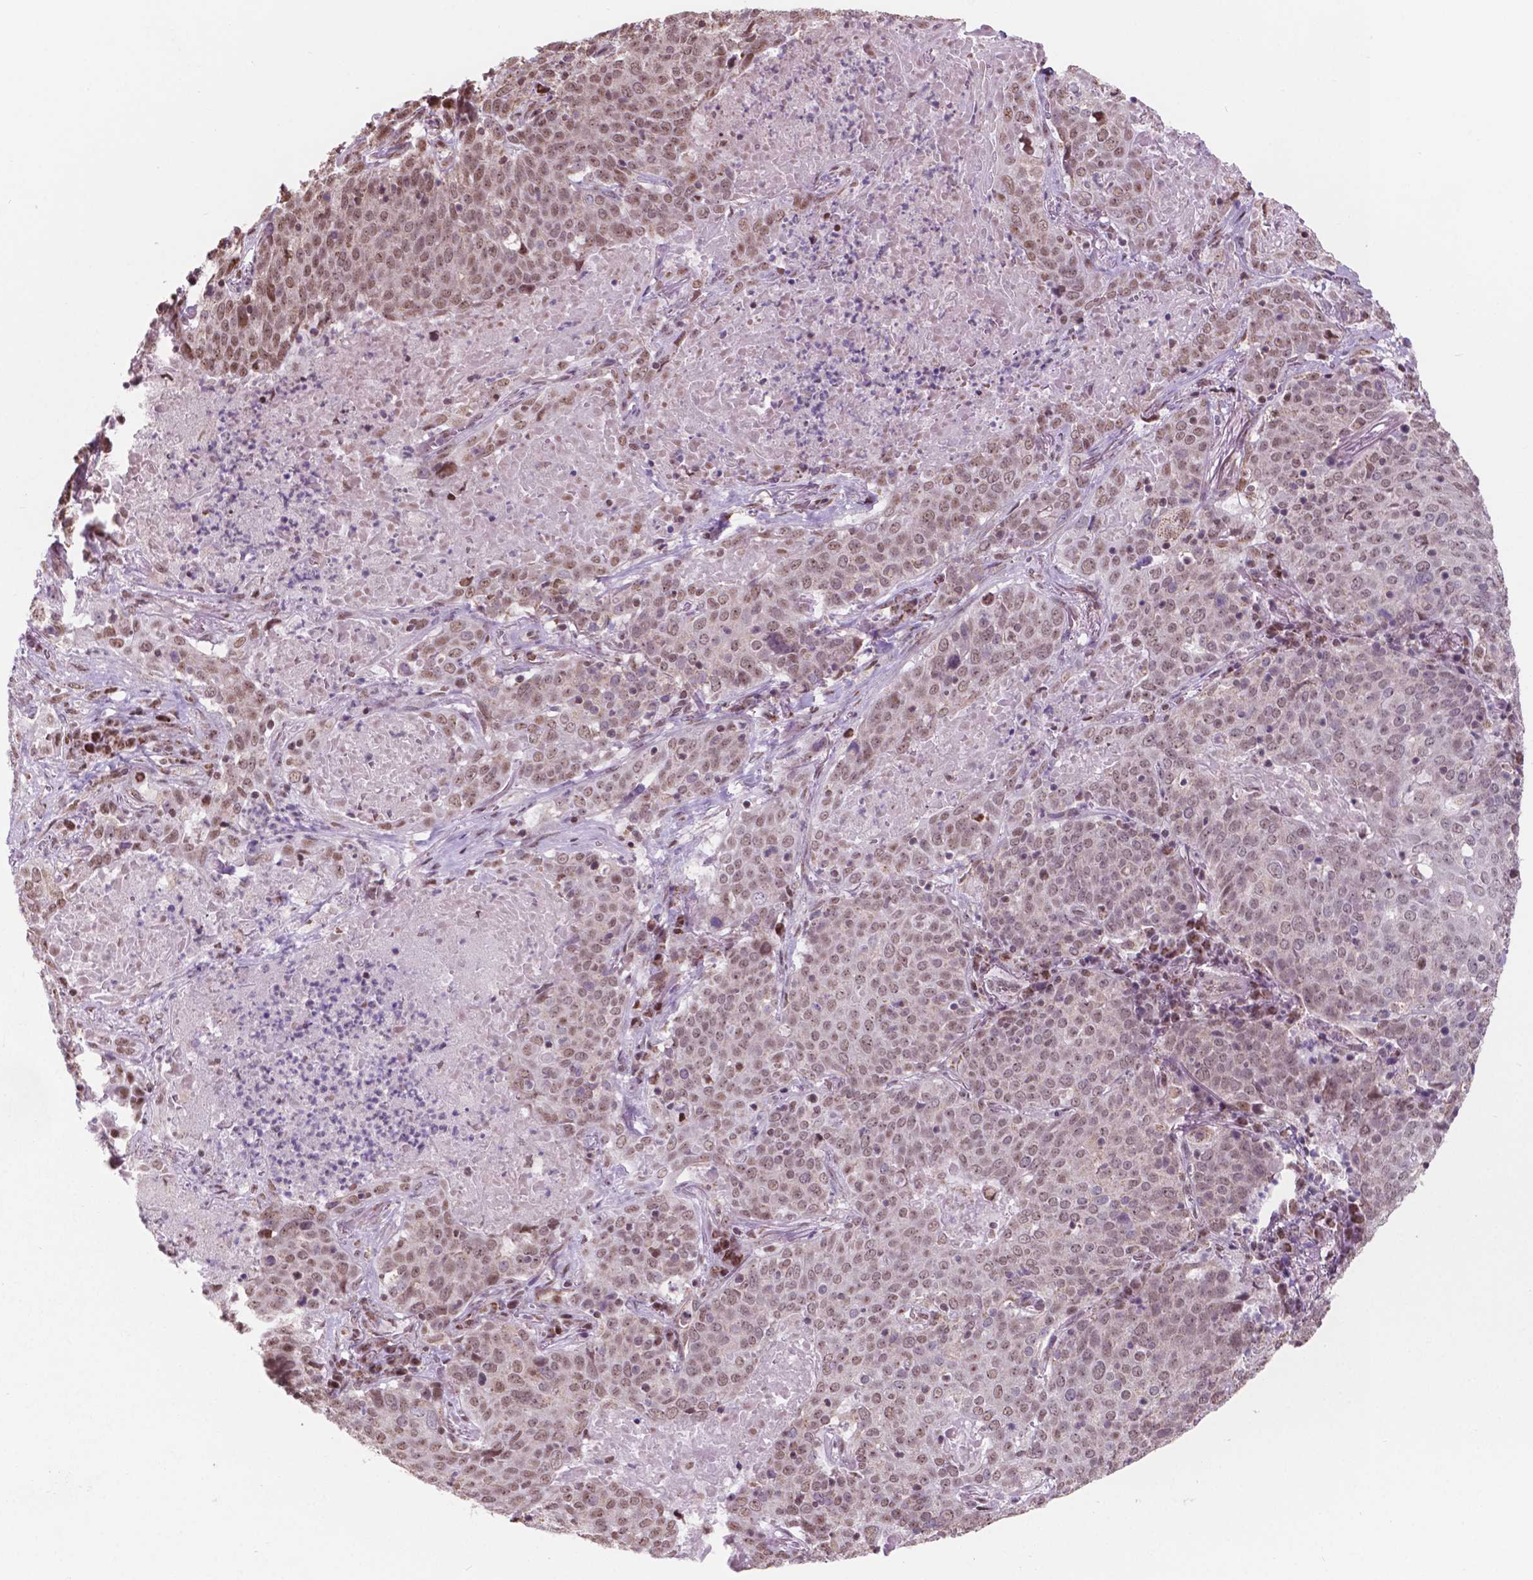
{"staining": {"intensity": "weak", "quantity": ">75%", "location": "nuclear"}, "tissue": "lung cancer", "cell_type": "Tumor cells", "image_type": "cancer", "snomed": [{"axis": "morphology", "description": "Squamous cell carcinoma, NOS"}, {"axis": "topography", "description": "Lung"}], "caption": "Weak nuclear positivity for a protein is seen in approximately >75% of tumor cells of squamous cell carcinoma (lung) using IHC.", "gene": "NDUFA10", "patient": {"sex": "male", "age": 82}}